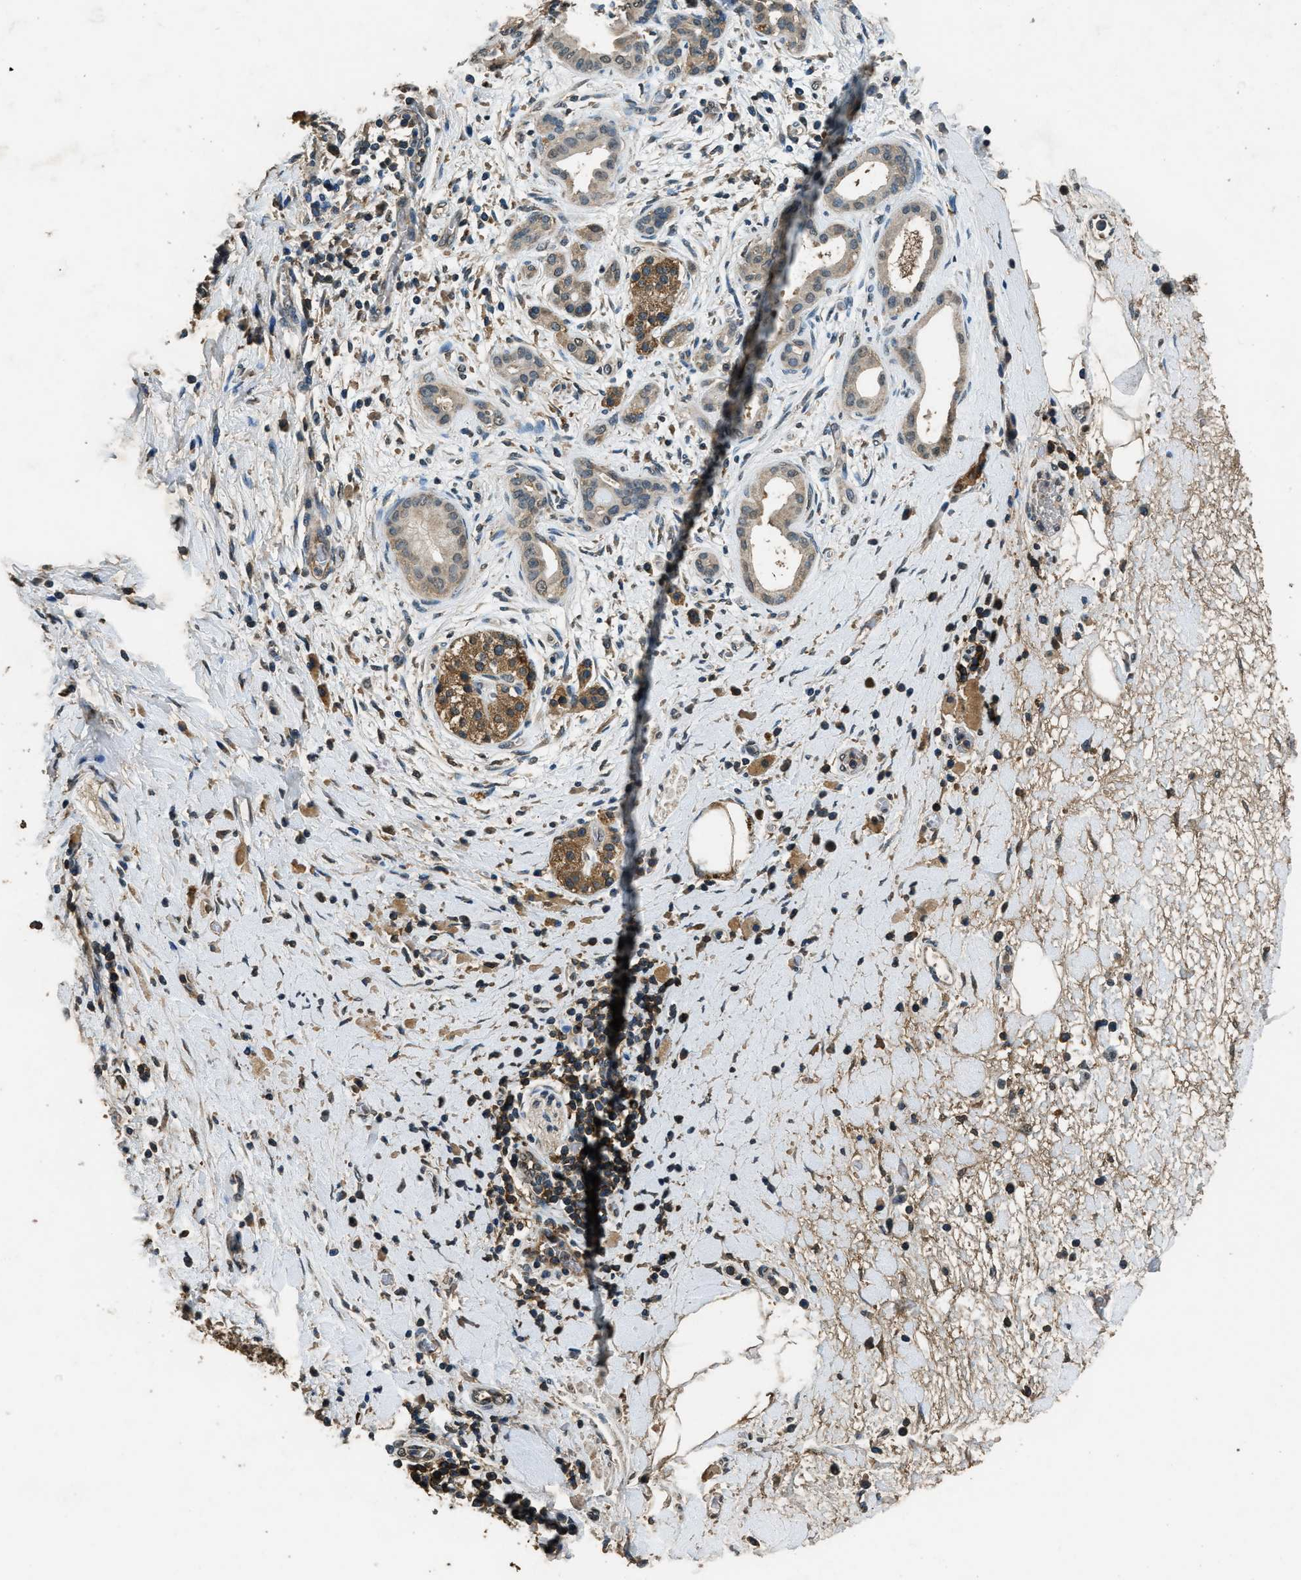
{"staining": {"intensity": "moderate", "quantity": "25%-75%", "location": "cytoplasmic/membranous"}, "tissue": "pancreatic cancer", "cell_type": "Tumor cells", "image_type": "cancer", "snomed": [{"axis": "morphology", "description": "Adenocarcinoma, NOS"}, {"axis": "topography", "description": "Pancreas"}], "caption": "DAB immunohistochemical staining of human pancreatic cancer (adenocarcinoma) exhibits moderate cytoplasmic/membranous protein expression in approximately 25%-75% of tumor cells. (Stains: DAB (3,3'-diaminobenzidine) in brown, nuclei in blue, Microscopy: brightfield microscopy at high magnification).", "gene": "SALL3", "patient": {"sex": "male", "age": 55}}